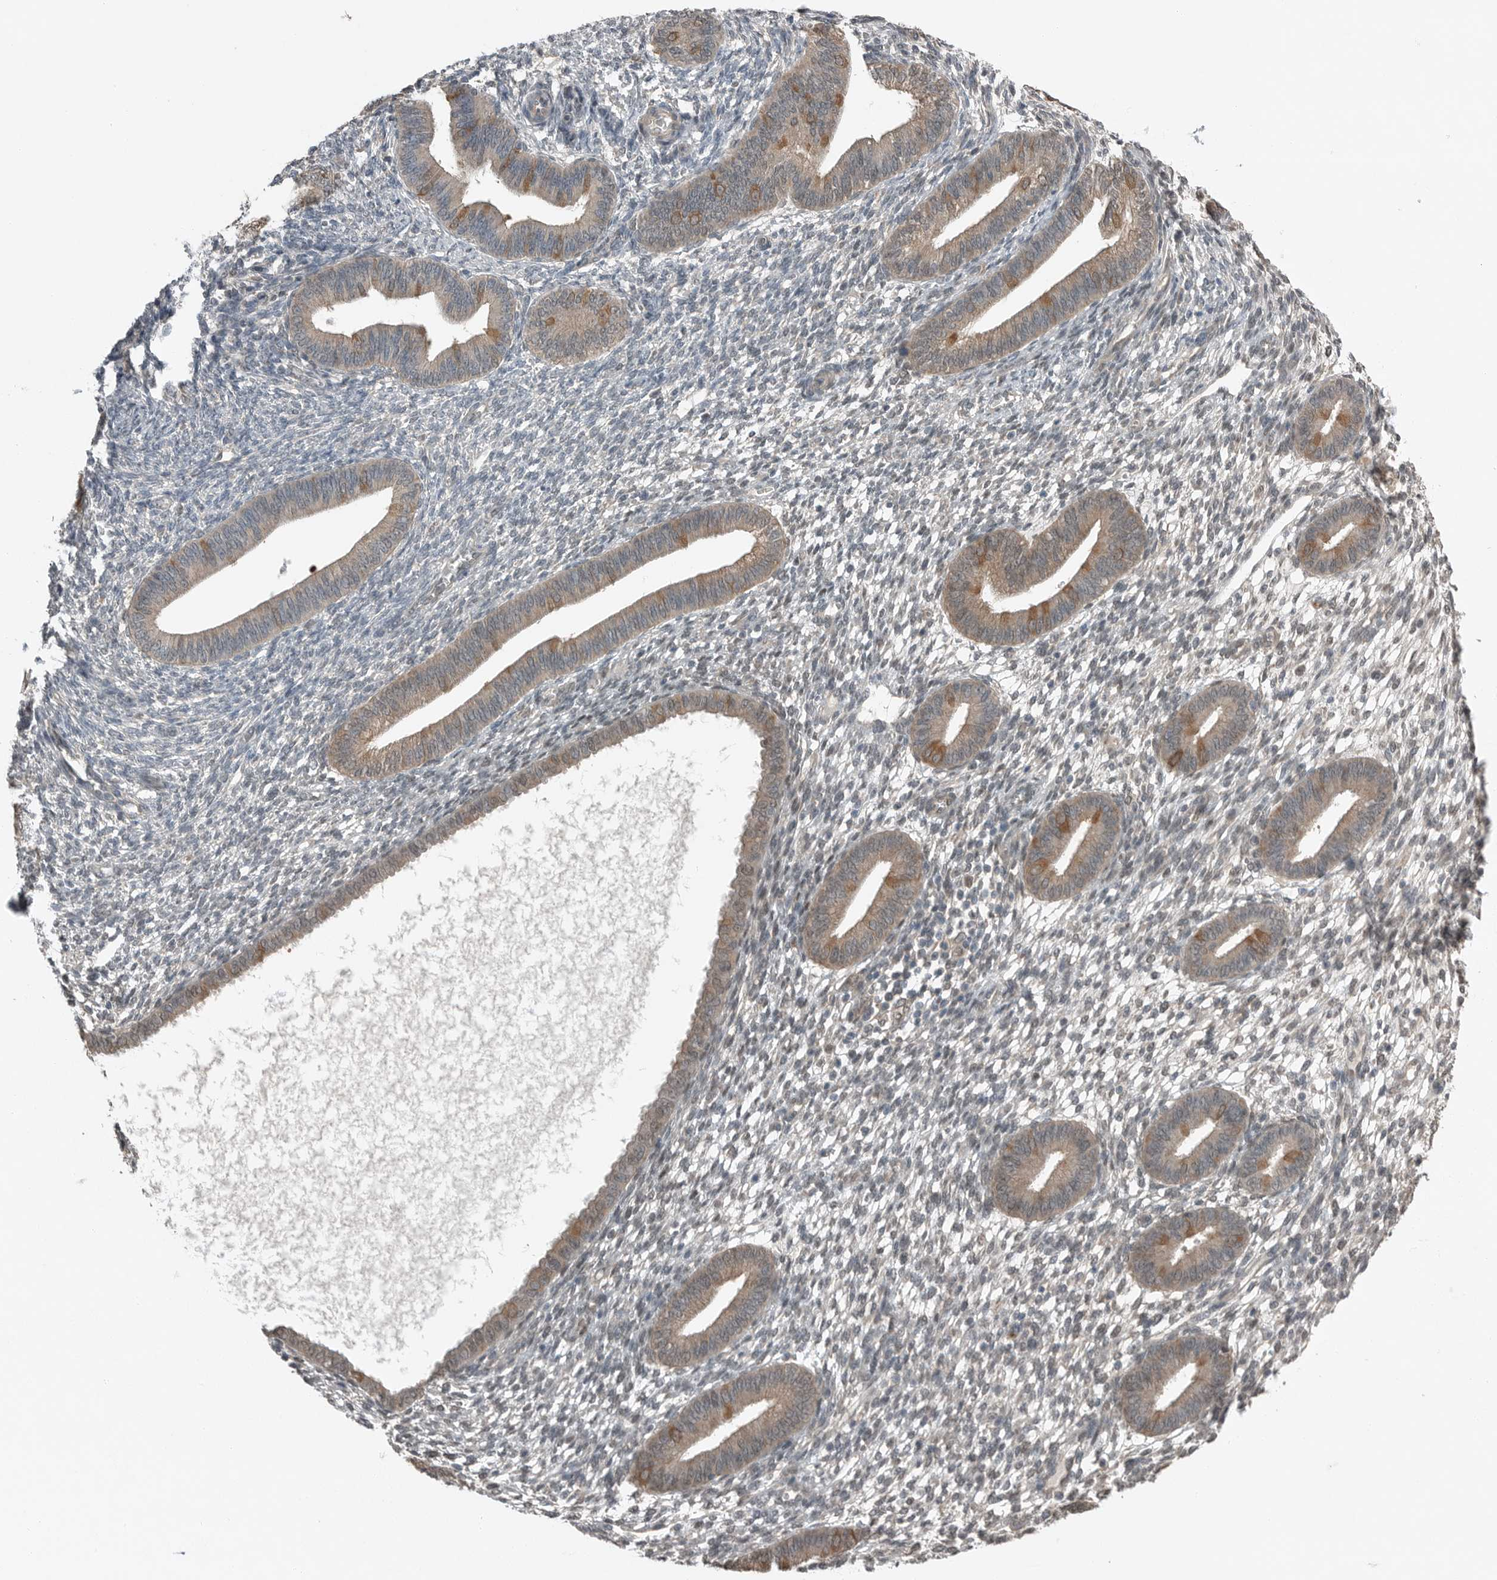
{"staining": {"intensity": "negative", "quantity": "none", "location": "none"}, "tissue": "endometrium", "cell_type": "Cells in endometrial stroma", "image_type": "normal", "snomed": [{"axis": "morphology", "description": "Normal tissue, NOS"}, {"axis": "topography", "description": "Endometrium"}], "caption": "Immunohistochemical staining of normal human endometrium shows no significant expression in cells in endometrial stroma. The staining is performed using DAB (3,3'-diaminobenzidine) brown chromogen with nuclei counter-stained in using hematoxylin.", "gene": "MFAP3L", "patient": {"sex": "female", "age": 46}}